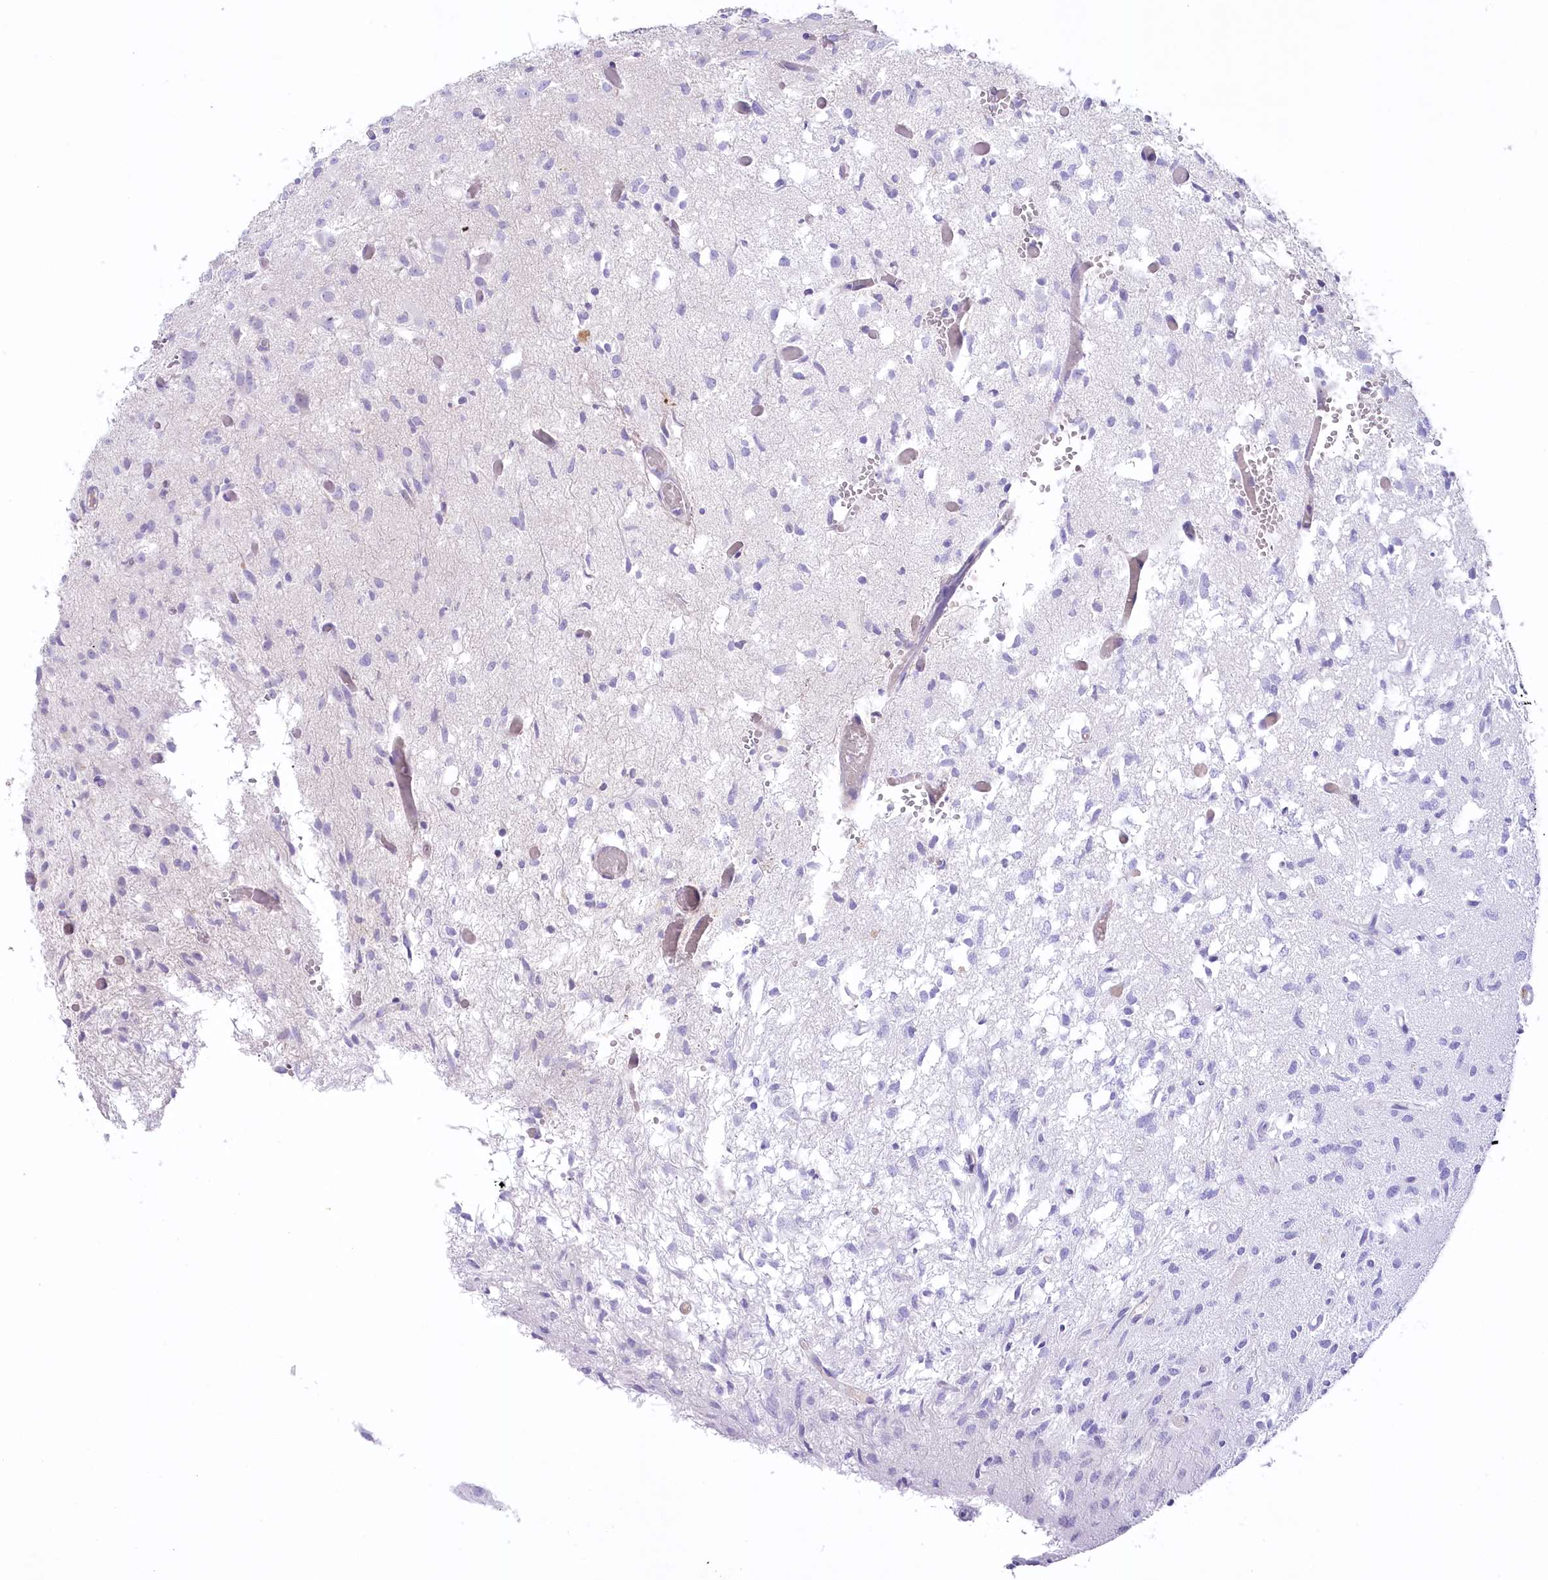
{"staining": {"intensity": "negative", "quantity": "none", "location": "none"}, "tissue": "glioma", "cell_type": "Tumor cells", "image_type": "cancer", "snomed": [{"axis": "morphology", "description": "Glioma, malignant, High grade"}, {"axis": "topography", "description": "Brain"}], "caption": "A photomicrograph of high-grade glioma (malignant) stained for a protein exhibits no brown staining in tumor cells. (DAB (3,3'-diaminobenzidine) IHC visualized using brightfield microscopy, high magnification).", "gene": "MYOZ1", "patient": {"sex": "female", "age": 59}}